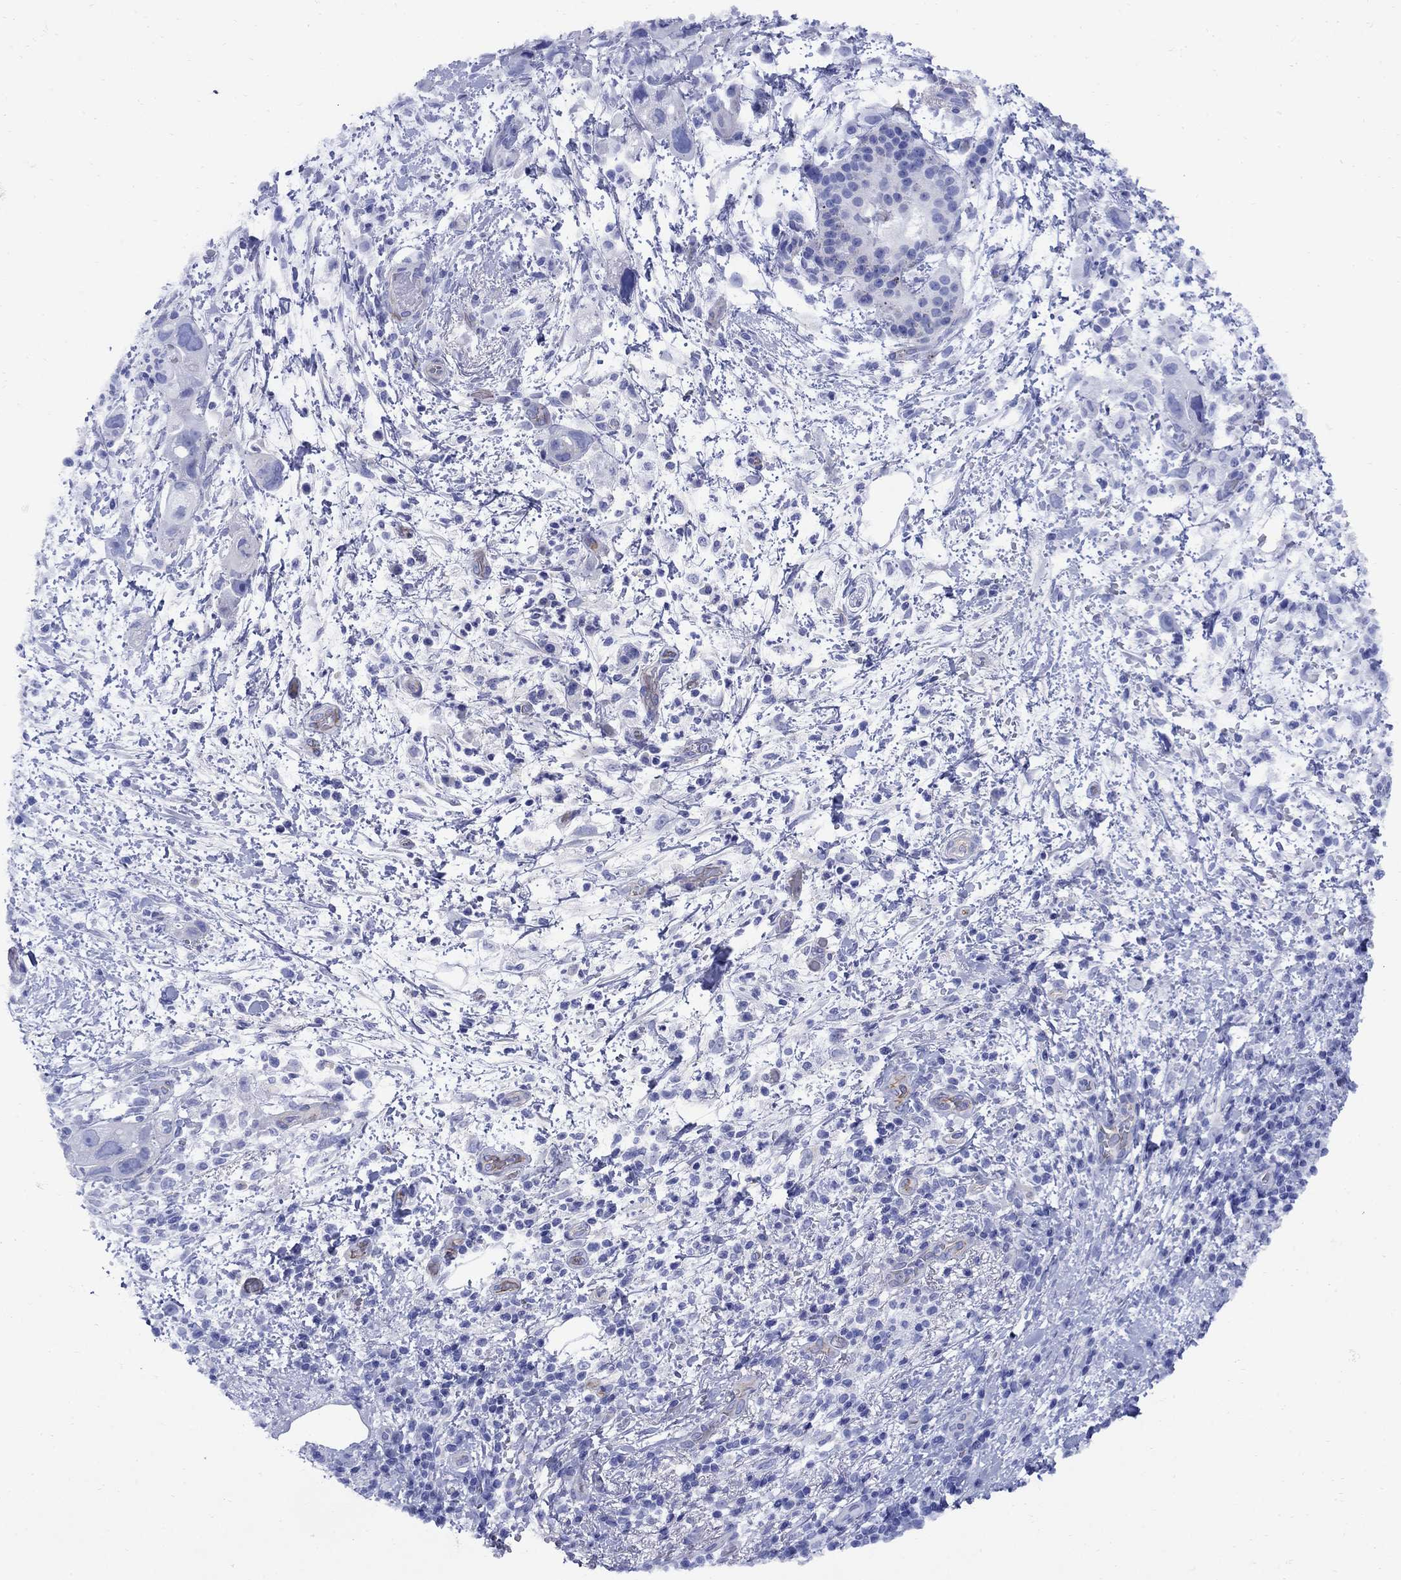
{"staining": {"intensity": "negative", "quantity": "none", "location": "none"}, "tissue": "pancreatic cancer", "cell_type": "Tumor cells", "image_type": "cancer", "snomed": [{"axis": "morphology", "description": "Adenocarcinoma, NOS"}, {"axis": "topography", "description": "Pancreas"}], "caption": "Adenocarcinoma (pancreatic) stained for a protein using immunohistochemistry demonstrates no expression tumor cells.", "gene": "SMCP", "patient": {"sex": "female", "age": 72}}